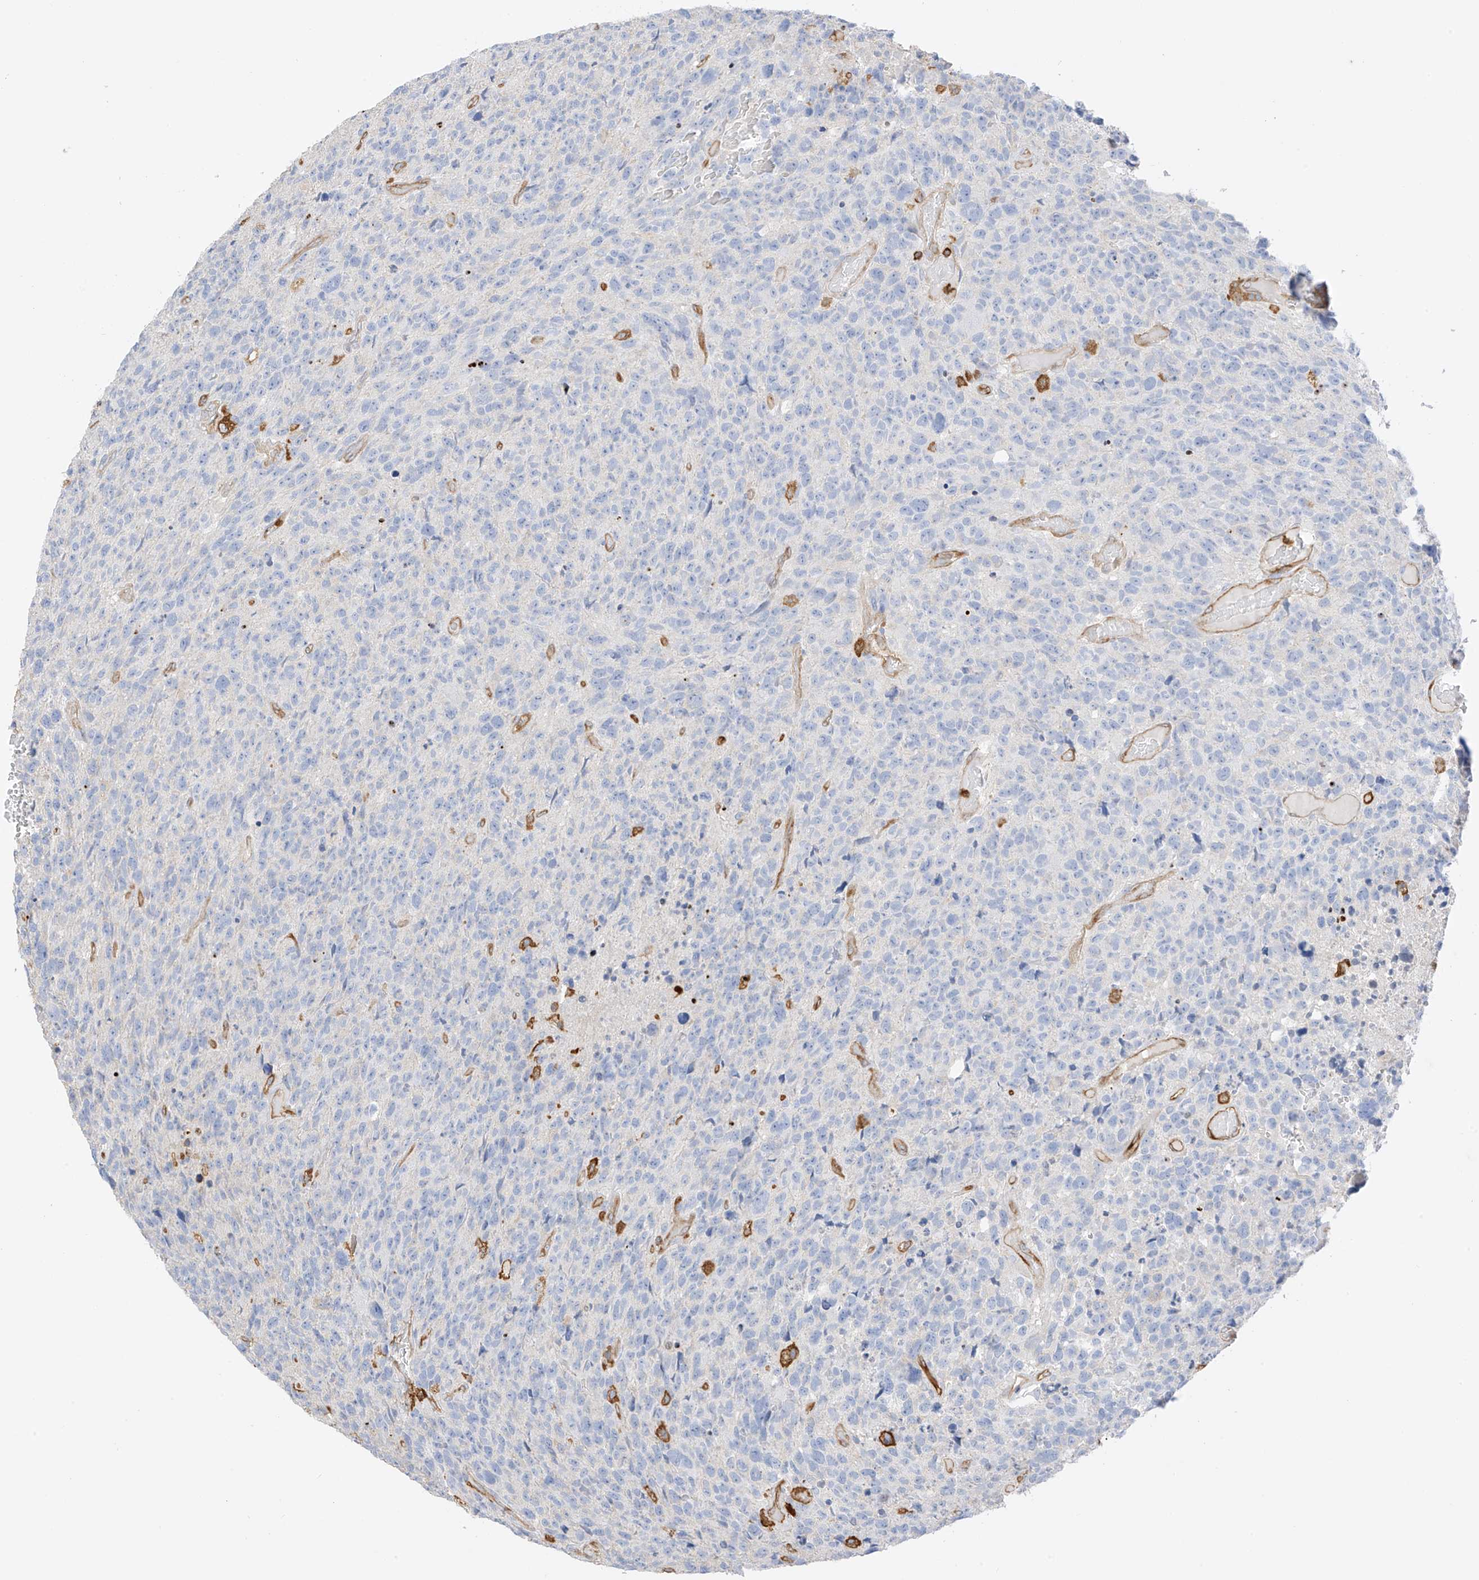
{"staining": {"intensity": "negative", "quantity": "none", "location": "none"}, "tissue": "glioma", "cell_type": "Tumor cells", "image_type": "cancer", "snomed": [{"axis": "morphology", "description": "Glioma, malignant, High grade"}, {"axis": "topography", "description": "Brain"}], "caption": "Malignant glioma (high-grade) was stained to show a protein in brown. There is no significant staining in tumor cells.", "gene": "ARHGAP25", "patient": {"sex": "male", "age": 69}}